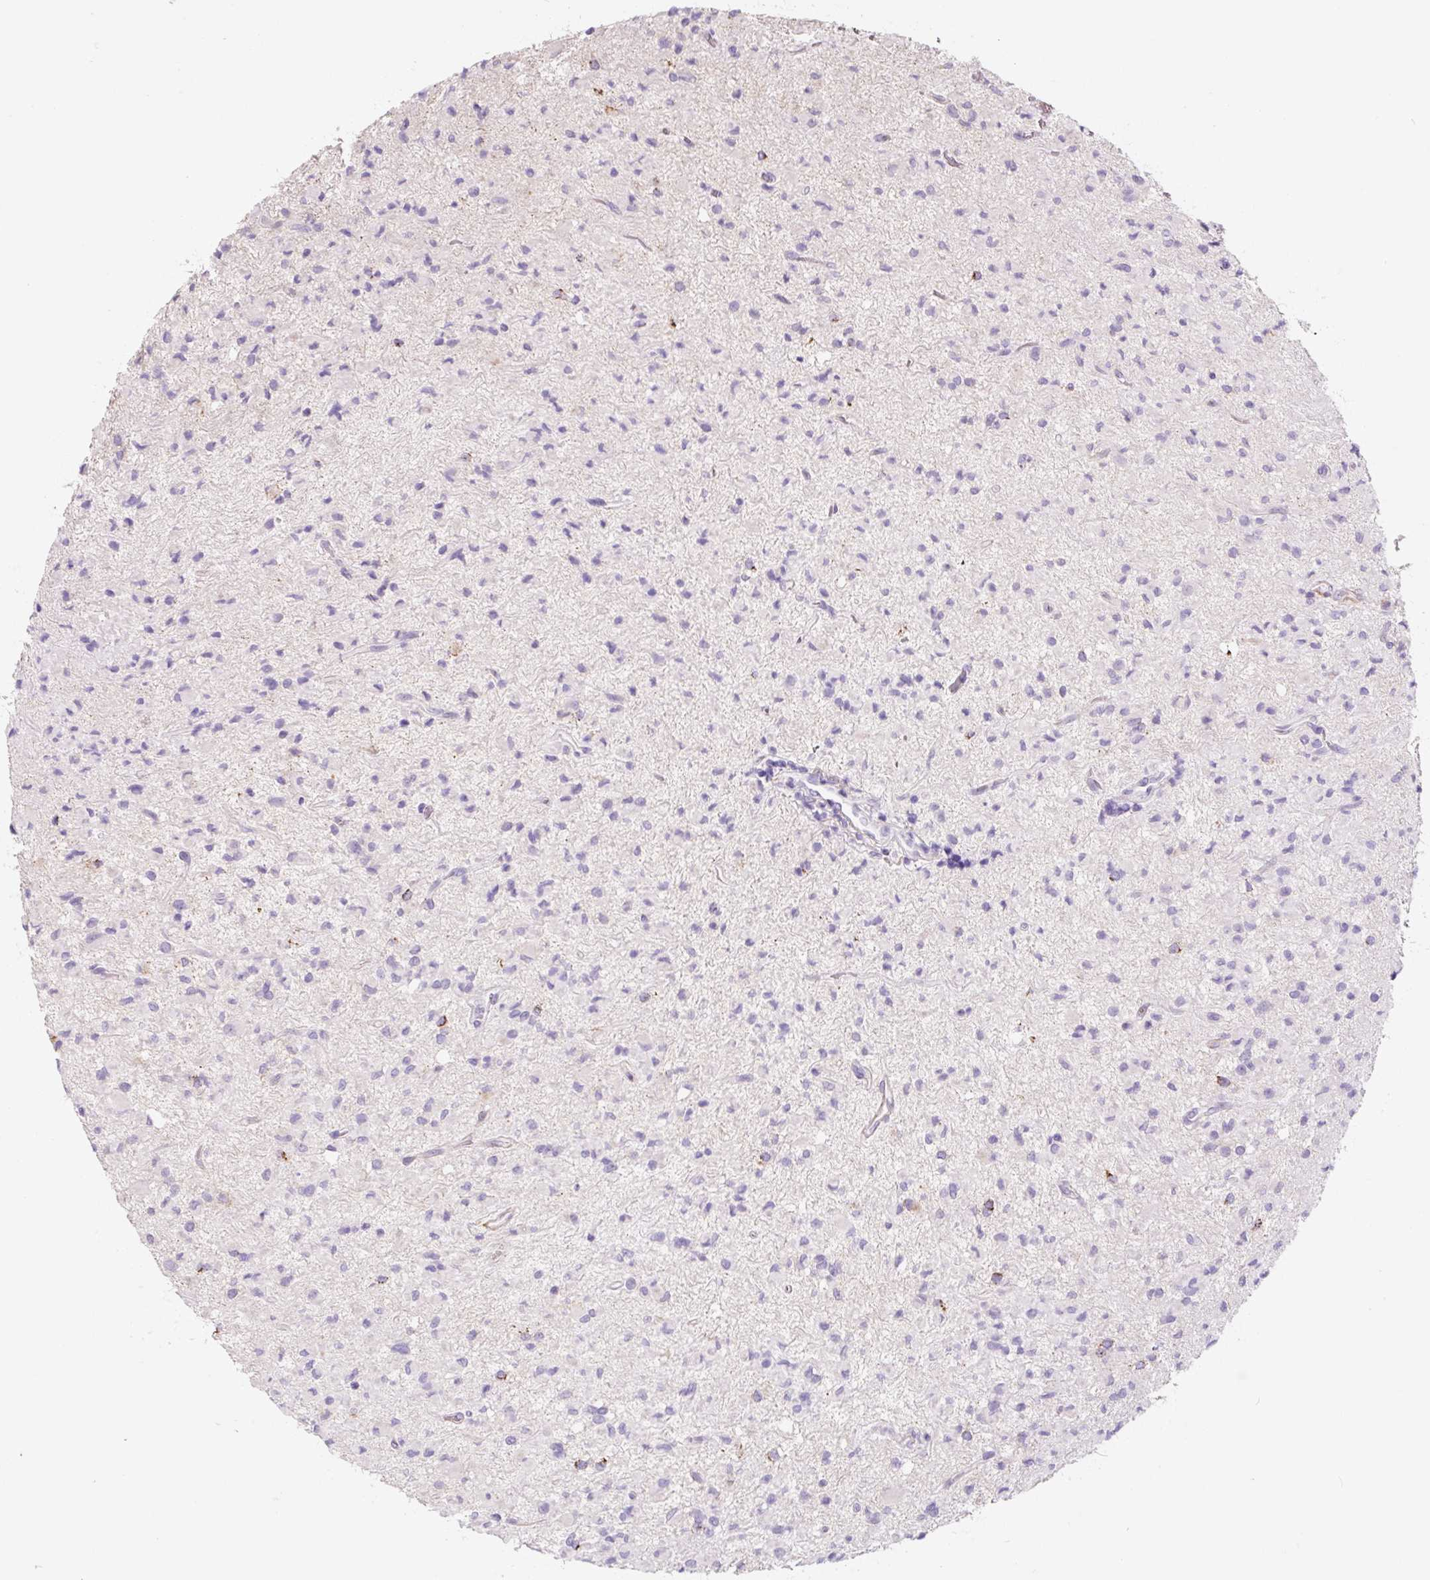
{"staining": {"intensity": "negative", "quantity": "none", "location": "none"}, "tissue": "glioma", "cell_type": "Tumor cells", "image_type": "cancer", "snomed": [{"axis": "morphology", "description": "Glioma, malignant, Low grade"}, {"axis": "topography", "description": "Brain"}], "caption": "A micrograph of human malignant glioma (low-grade) is negative for staining in tumor cells.", "gene": "CCL25", "patient": {"sex": "female", "age": 33}}